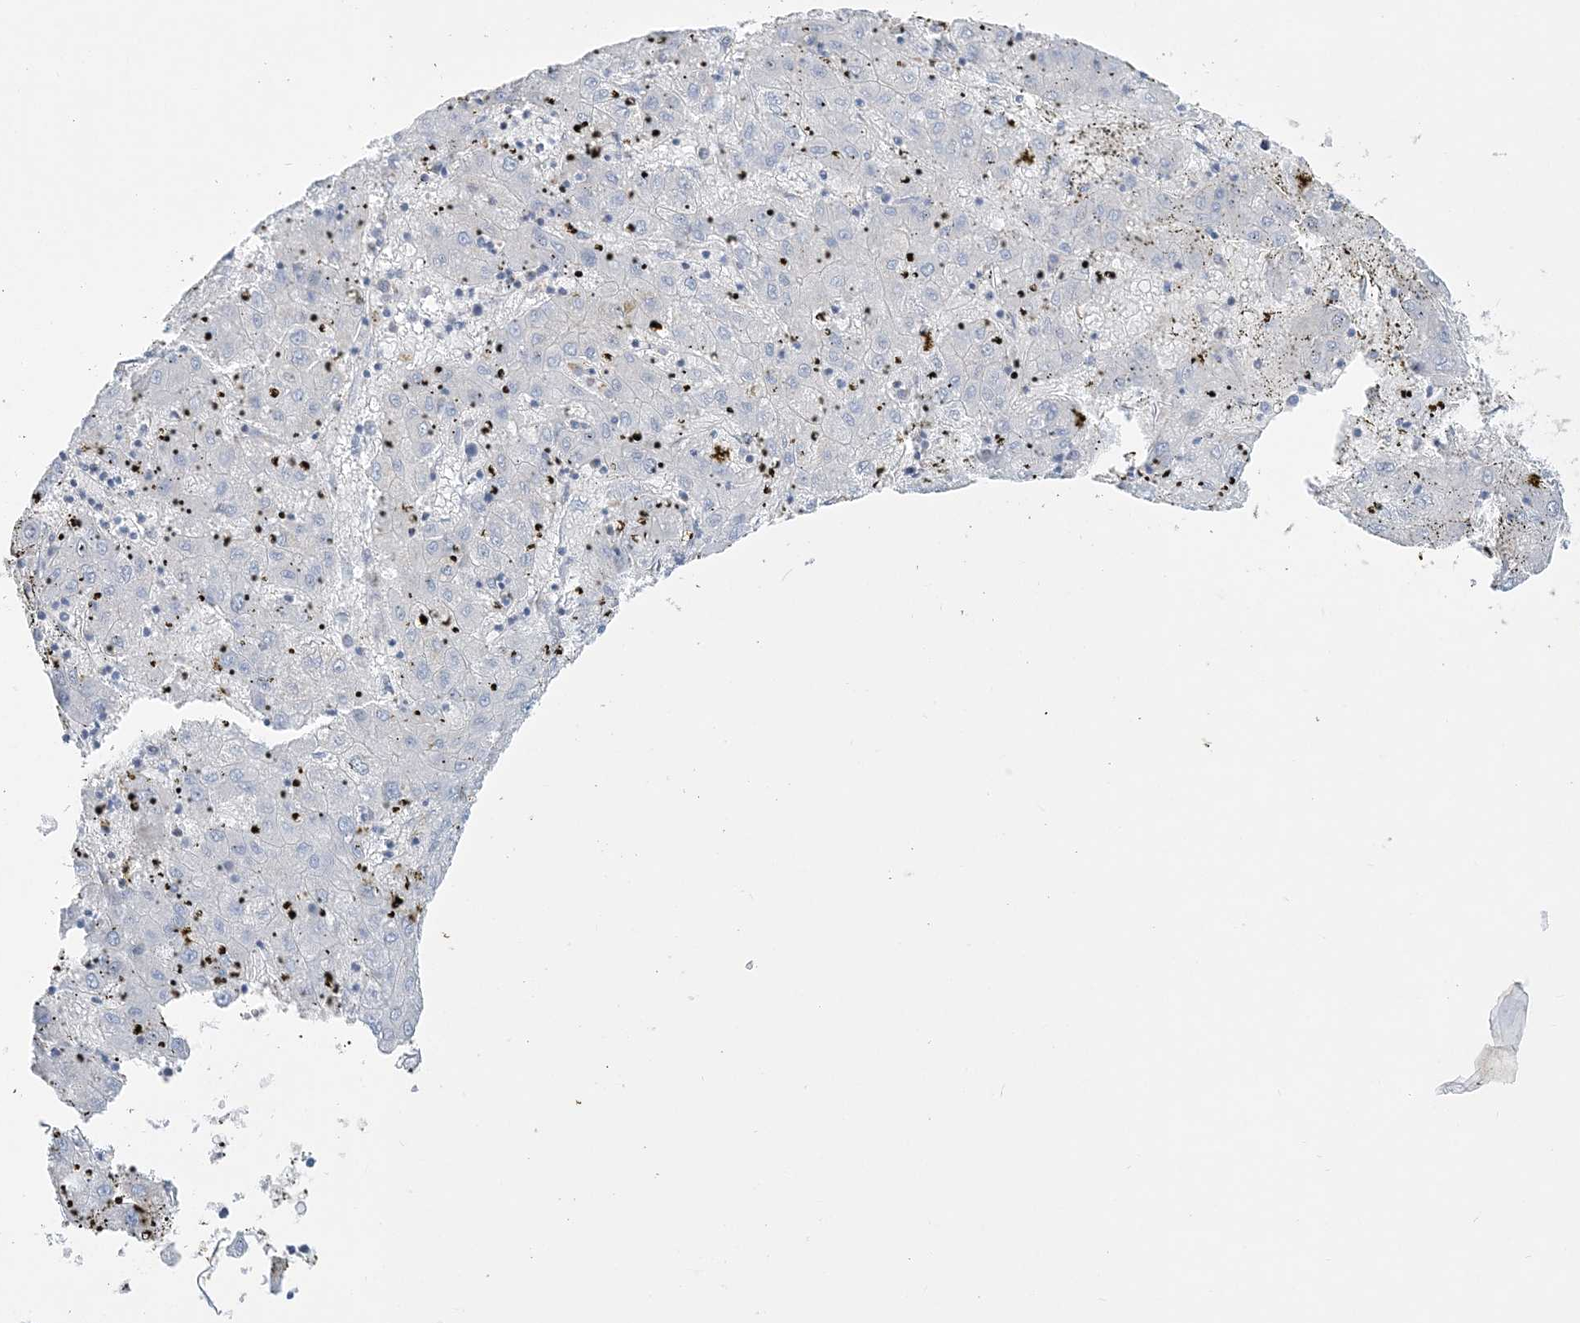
{"staining": {"intensity": "negative", "quantity": "none", "location": "none"}, "tissue": "liver cancer", "cell_type": "Tumor cells", "image_type": "cancer", "snomed": [{"axis": "morphology", "description": "Carcinoma, Hepatocellular, NOS"}, {"axis": "topography", "description": "Liver"}], "caption": "Tumor cells are negative for protein expression in human hepatocellular carcinoma (liver).", "gene": "TBC1D14", "patient": {"sex": "male", "age": 72}}